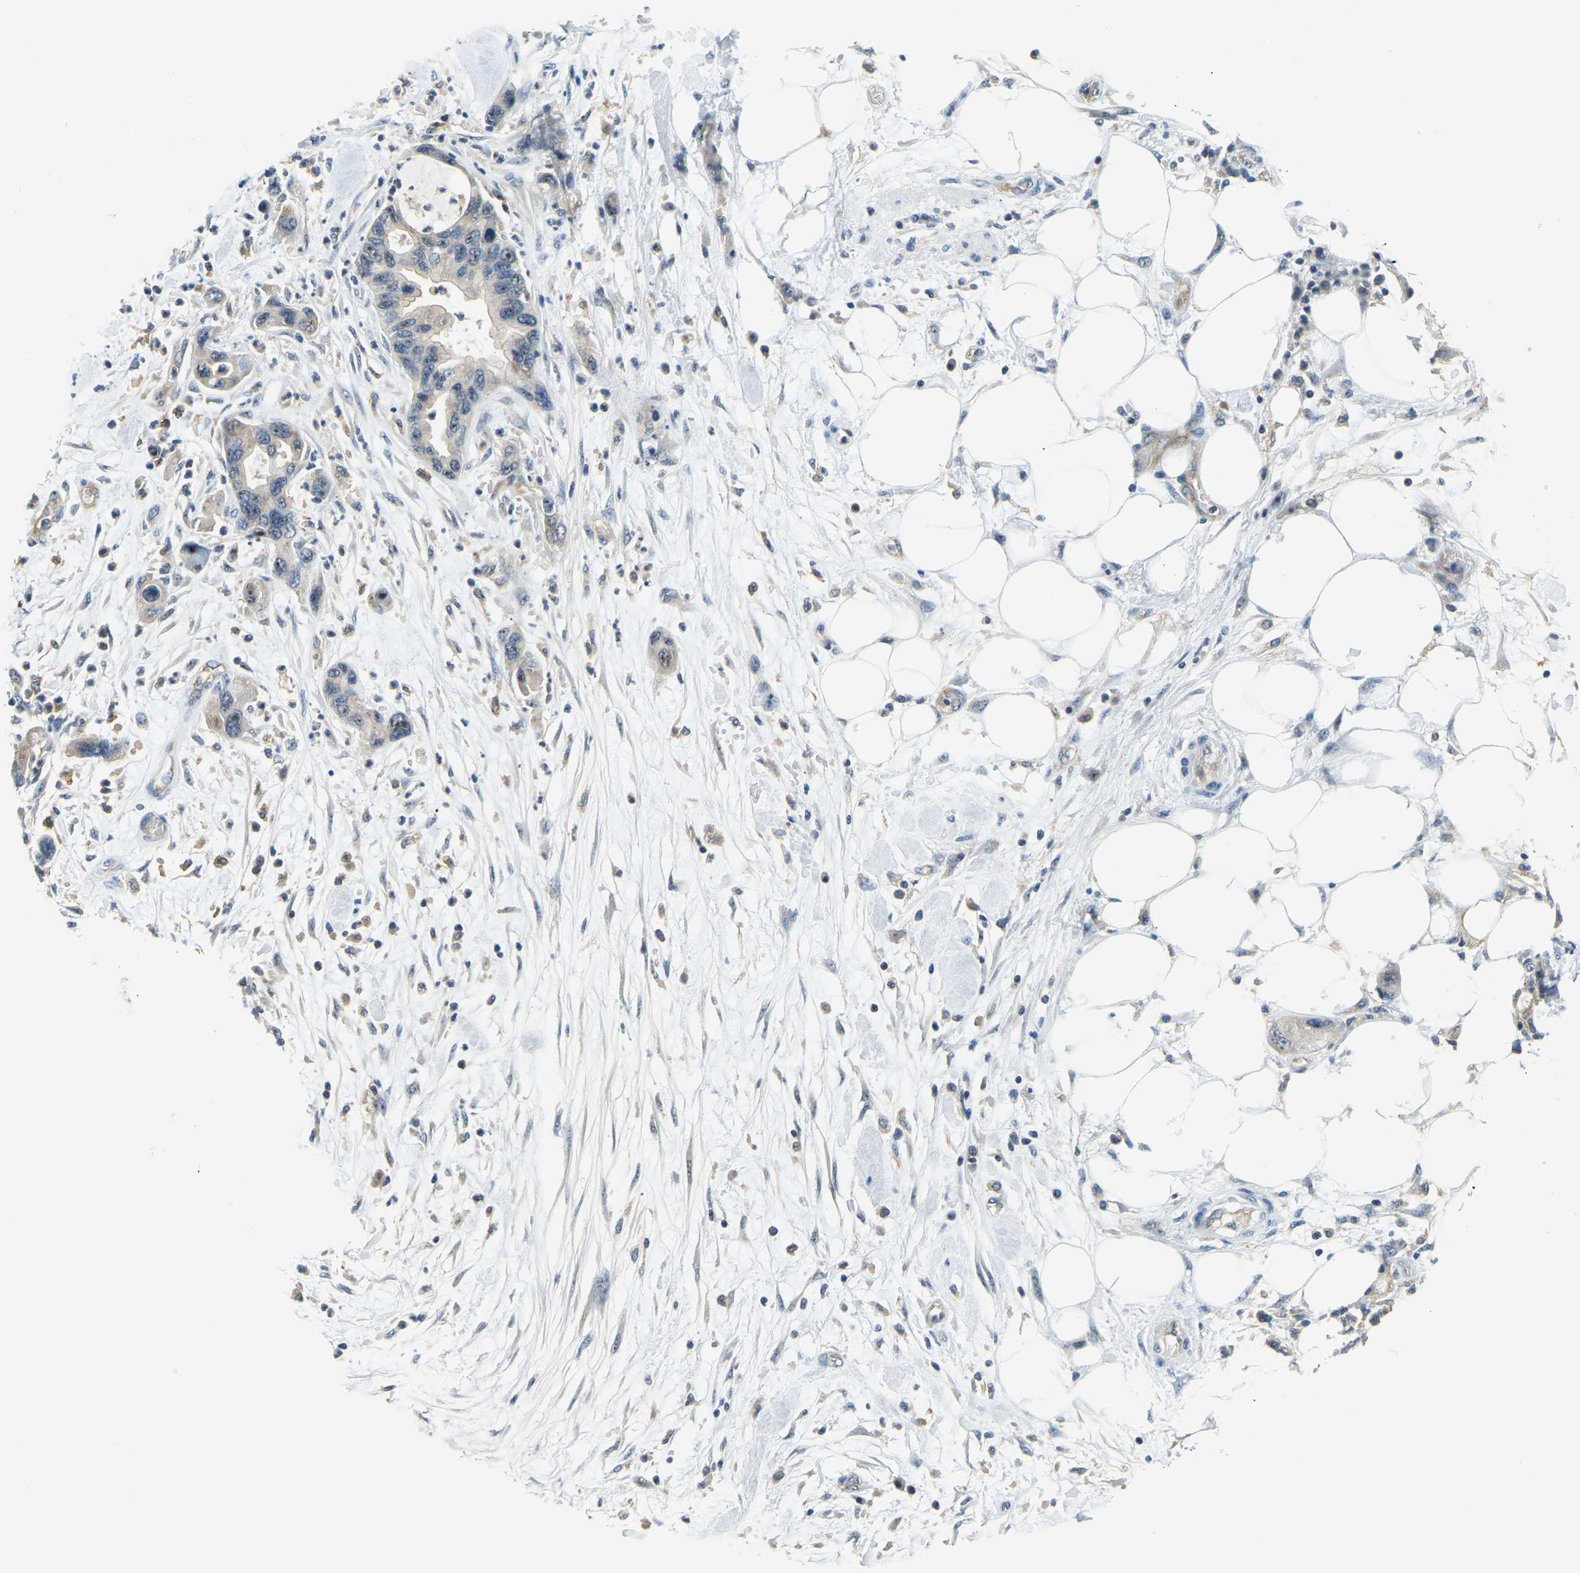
{"staining": {"intensity": "moderate", "quantity": "<25%", "location": "nuclear"}, "tissue": "pancreatic cancer", "cell_type": "Tumor cells", "image_type": "cancer", "snomed": [{"axis": "morphology", "description": "Normal tissue, NOS"}, {"axis": "morphology", "description": "Adenocarcinoma, NOS"}, {"axis": "topography", "description": "Pancreas"}], "caption": "The histopathology image exhibits a brown stain indicating the presence of a protein in the nuclear of tumor cells in pancreatic cancer. (DAB (3,3'-diaminobenzidine) IHC, brown staining for protein, blue staining for nuclei).", "gene": "RRP1", "patient": {"sex": "female", "age": 71}}